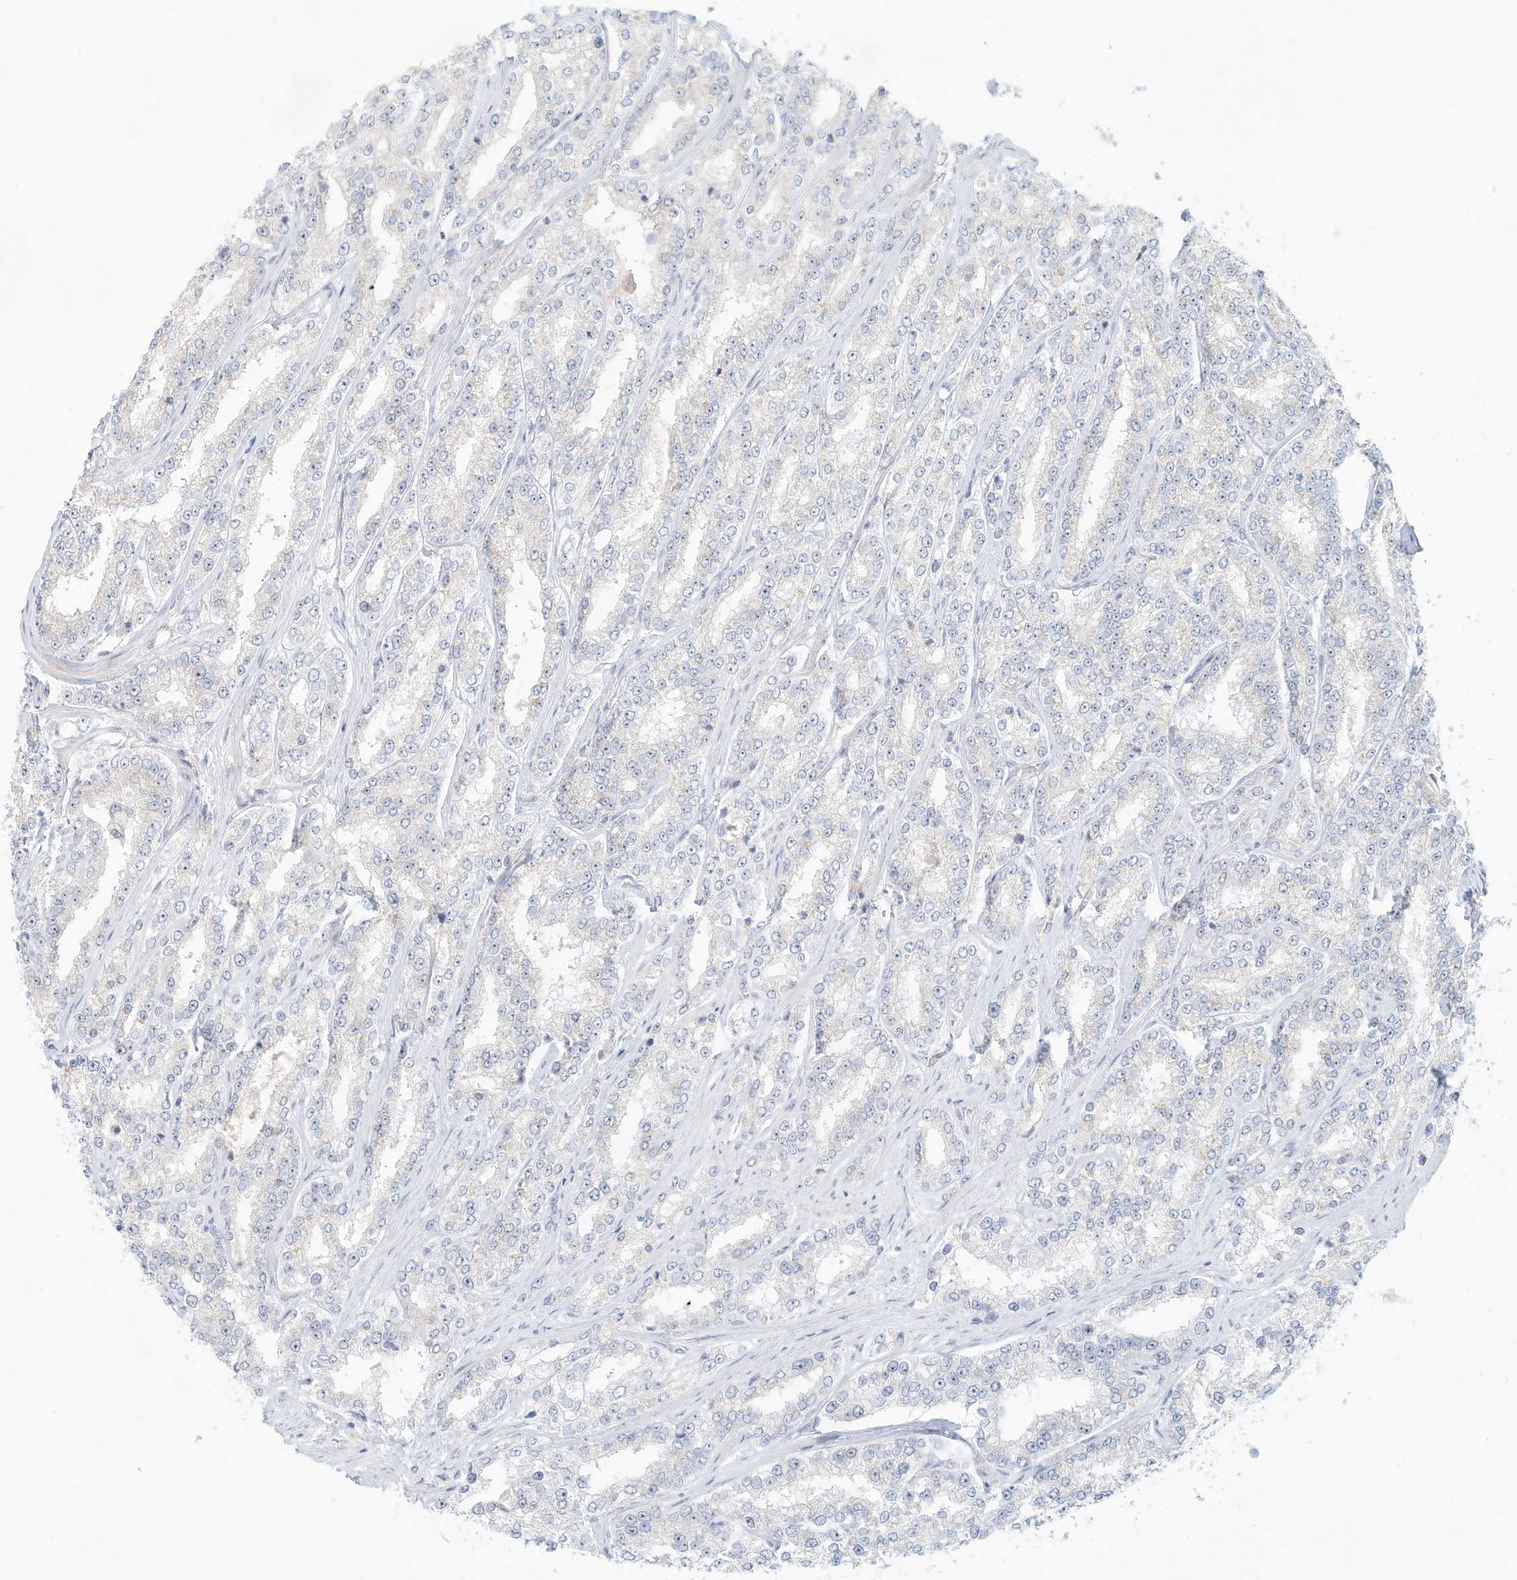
{"staining": {"intensity": "negative", "quantity": "none", "location": "none"}, "tissue": "prostate cancer", "cell_type": "Tumor cells", "image_type": "cancer", "snomed": [{"axis": "morphology", "description": "Normal tissue, NOS"}, {"axis": "morphology", "description": "Adenocarcinoma, High grade"}, {"axis": "topography", "description": "Prostate"}], "caption": "DAB immunohistochemical staining of human prostate cancer shows no significant expression in tumor cells. The staining was performed using DAB to visualize the protein expression in brown, while the nuclei were stained in blue with hematoxylin (Magnification: 20x).", "gene": "PAK6", "patient": {"sex": "male", "age": 83}}